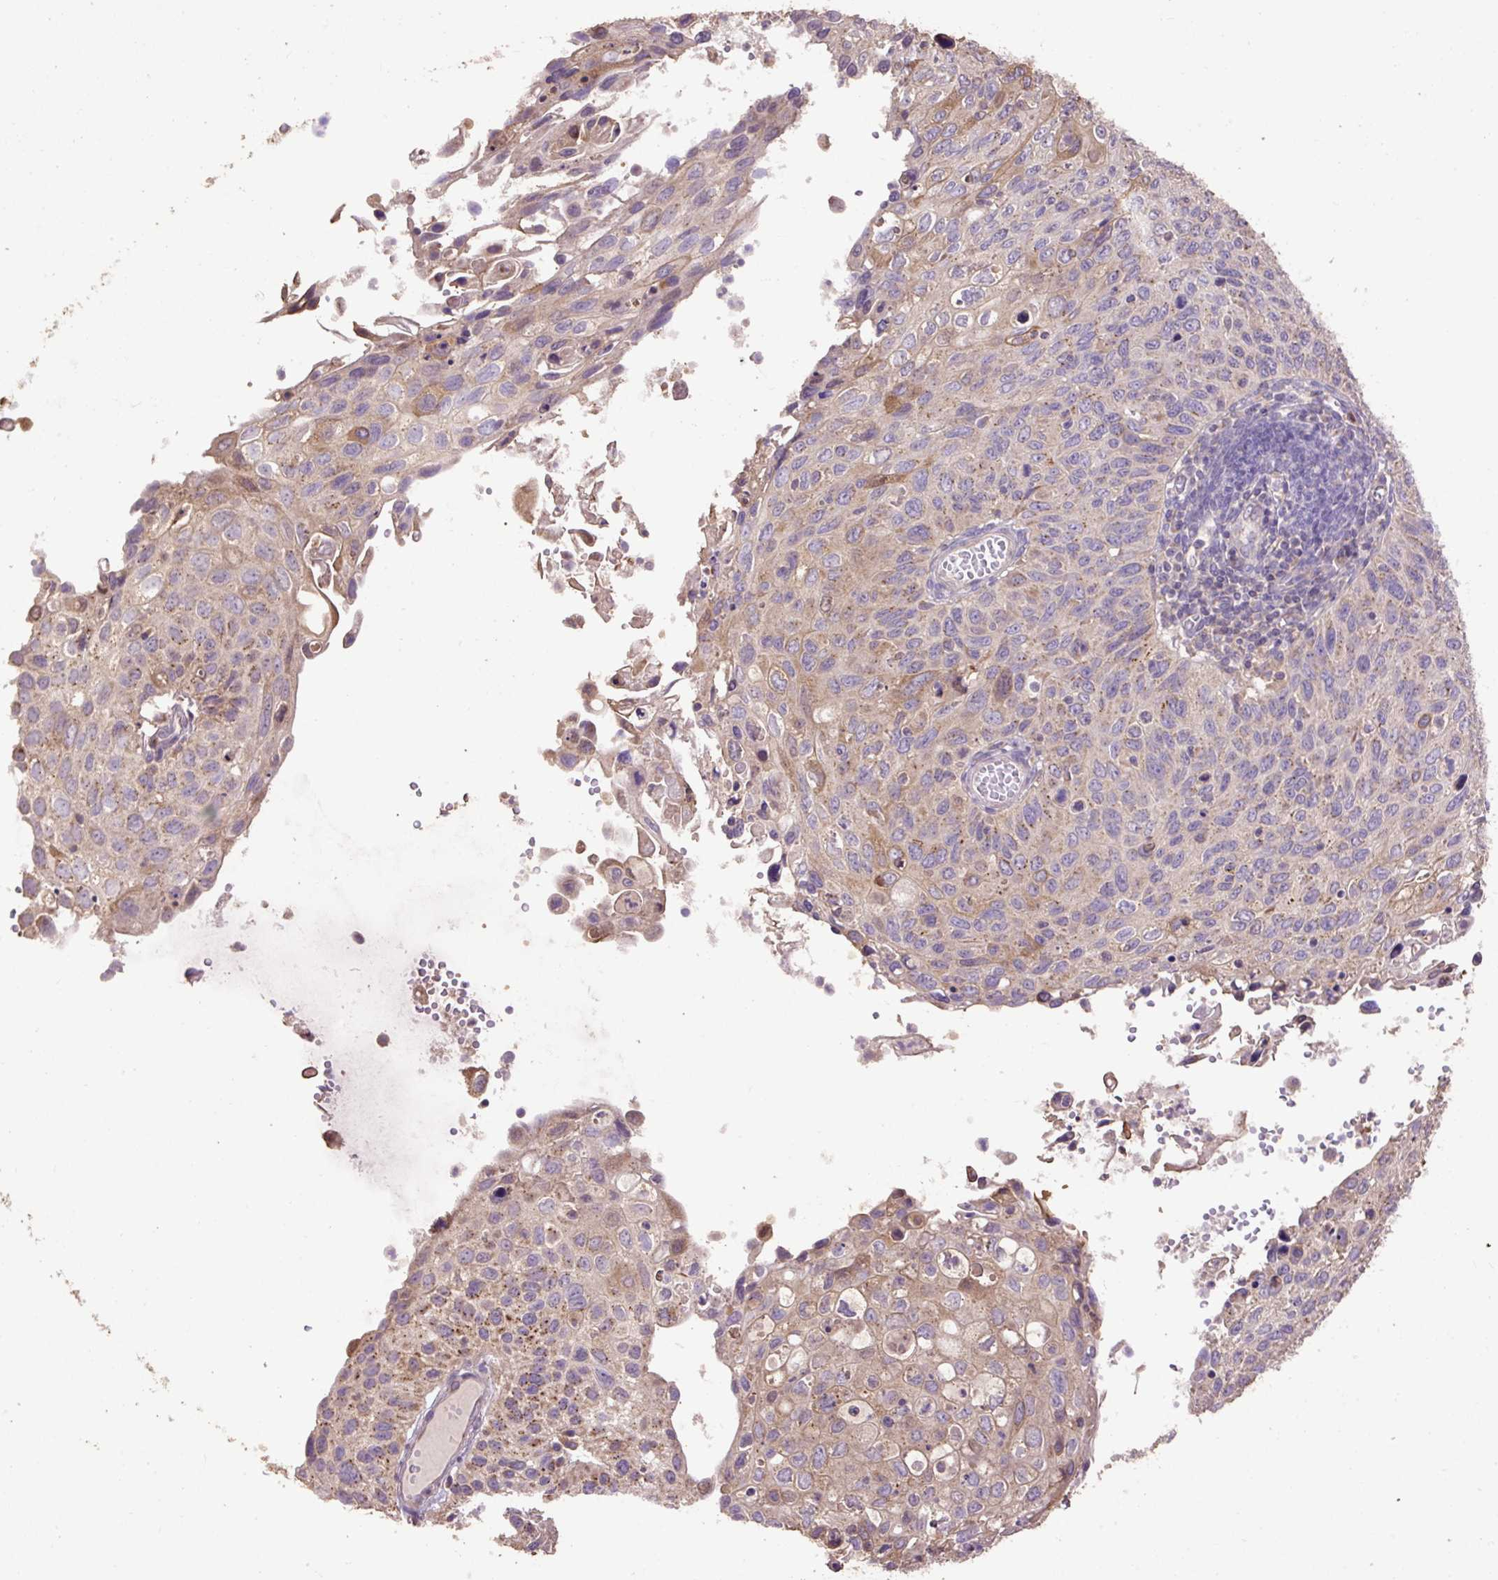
{"staining": {"intensity": "moderate", "quantity": "25%-75%", "location": "cytoplasmic/membranous"}, "tissue": "cervical cancer", "cell_type": "Tumor cells", "image_type": "cancer", "snomed": [{"axis": "morphology", "description": "Squamous cell carcinoma, NOS"}, {"axis": "topography", "description": "Cervix"}], "caption": "A high-resolution histopathology image shows immunohistochemistry staining of cervical squamous cell carcinoma, which reveals moderate cytoplasmic/membranous staining in approximately 25%-75% of tumor cells.", "gene": "ABR", "patient": {"sex": "female", "age": 70}}